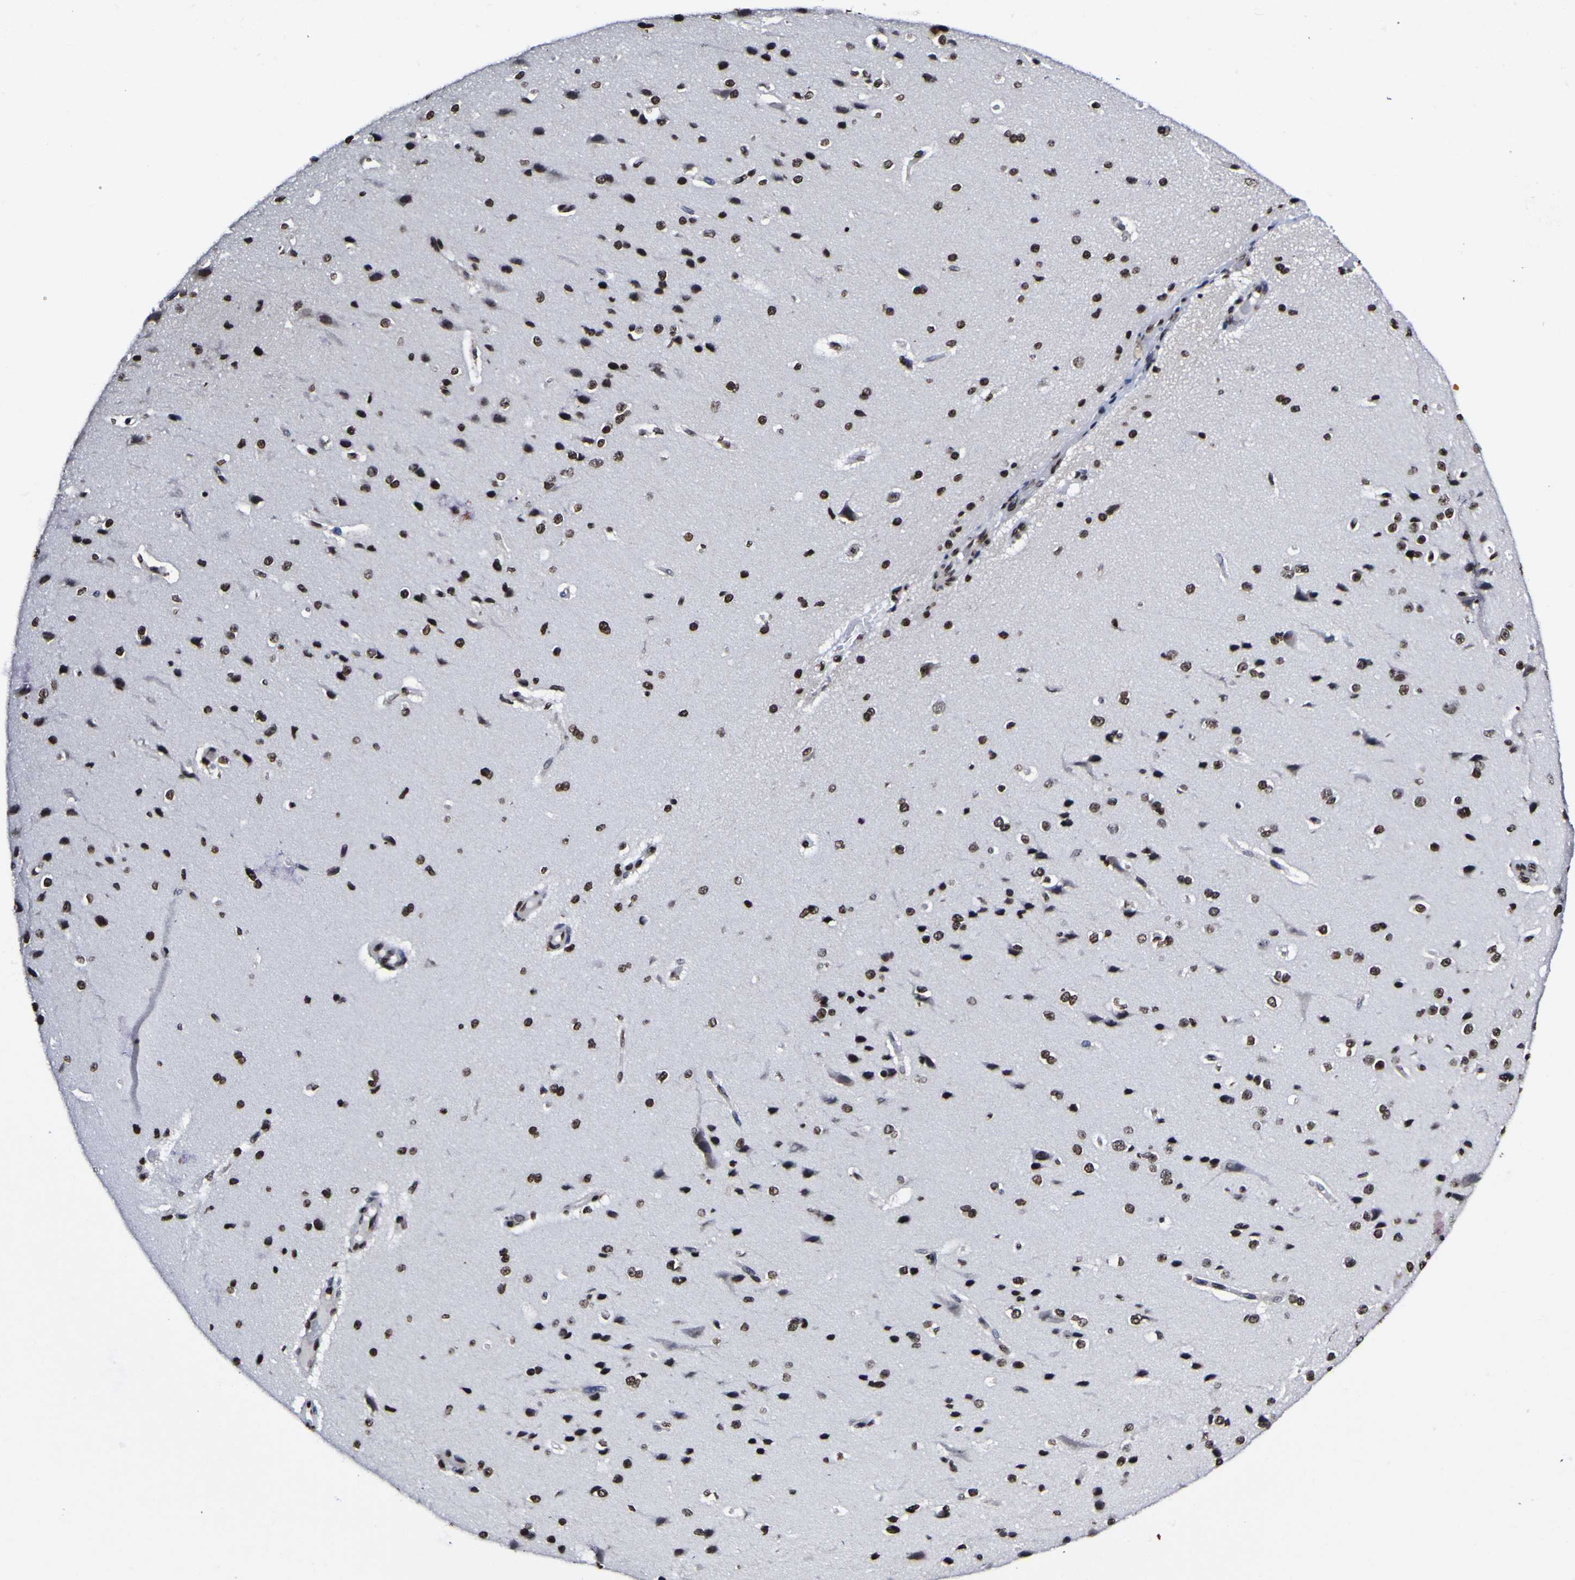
{"staining": {"intensity": "strong", "quantity": ">75%", "location": "nuclear"}, "tissue": "cerebral cortex", "cell_type": "Endothelial cells", "image_type": "normal", "snomed": [{"axis": "morphology", "description": "Normal tissue, NOS"}, {"axis": "morphology", "description": "Developmental malformation"}, {"axis": "topography", "description": "Cerebral cortex"}], "caption": "An immunohistochemistry (IHC) photomicrograph of normal tissue is shown. Protein staining in brown labels strong nuclear positivity in cerebral cortex within endothelial cells.", "gene": "PIAS1", "patient": {"sex": "female", "age": 30}}